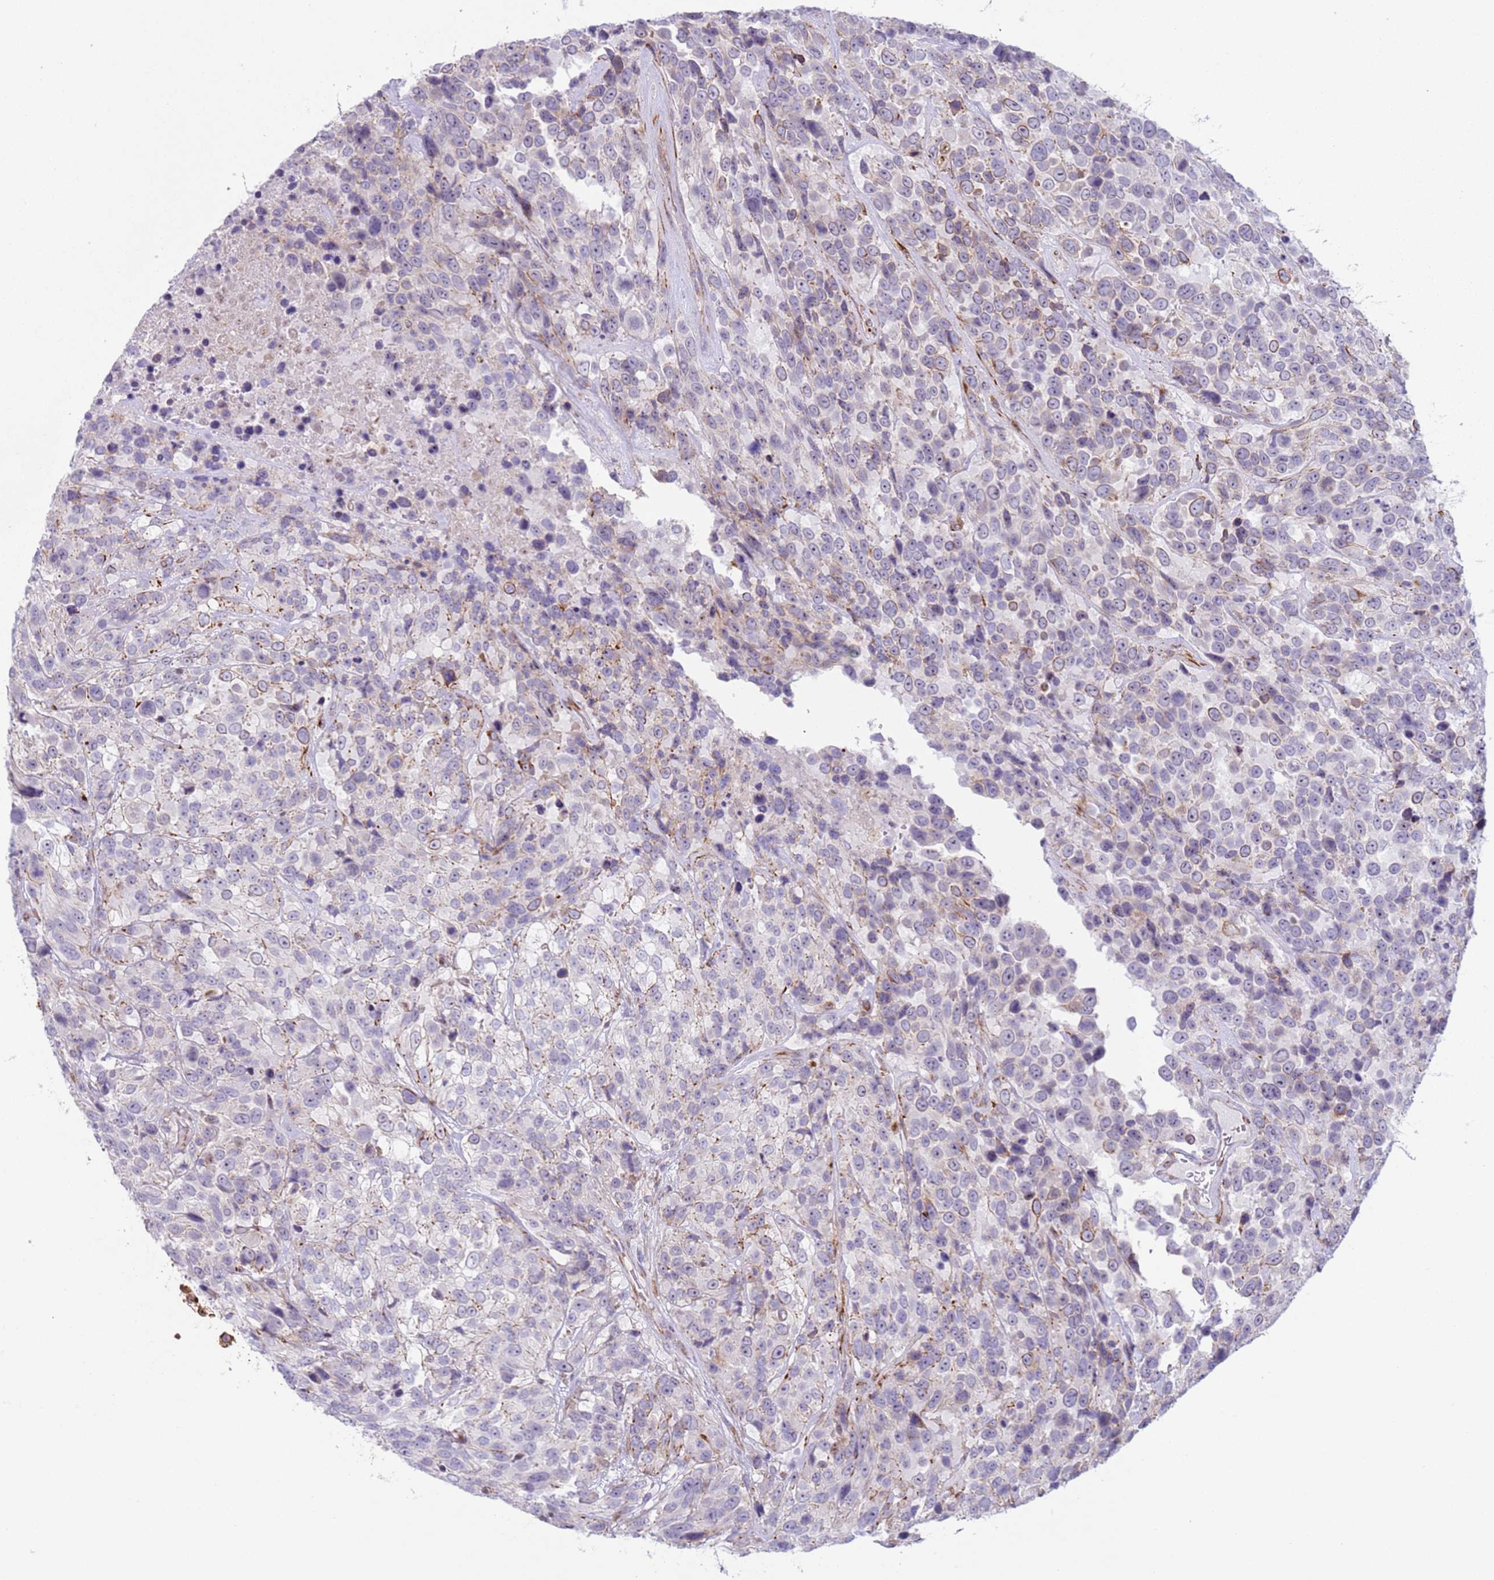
{"staining": {"intensity": "moderate", "quantity": "<25%", "location": "cytoplasmic/membranous"}, "tissue": "urothelial cancer", "cell_type": "Tumor cells", "image_type": "cancer", "snomed": [{"axis": "morphology", "description": "Urothelial carcinoma, High grade"}, {"axis": "topography", "description": "Urinary bladder"}], "caption": "Immunohistochemistry (IHC) histopathology image of neoplastic tissue: human urothelial cancer stained using immunohistochemistry shows low levels of moderate protein expression localized specifically in the cytoplasmic/membranous of tumor cells, appearing as a cytoplasmic/membranous brown color.", "gene": "HEATR1", "patient": {"sex": "male", "age": 56}}